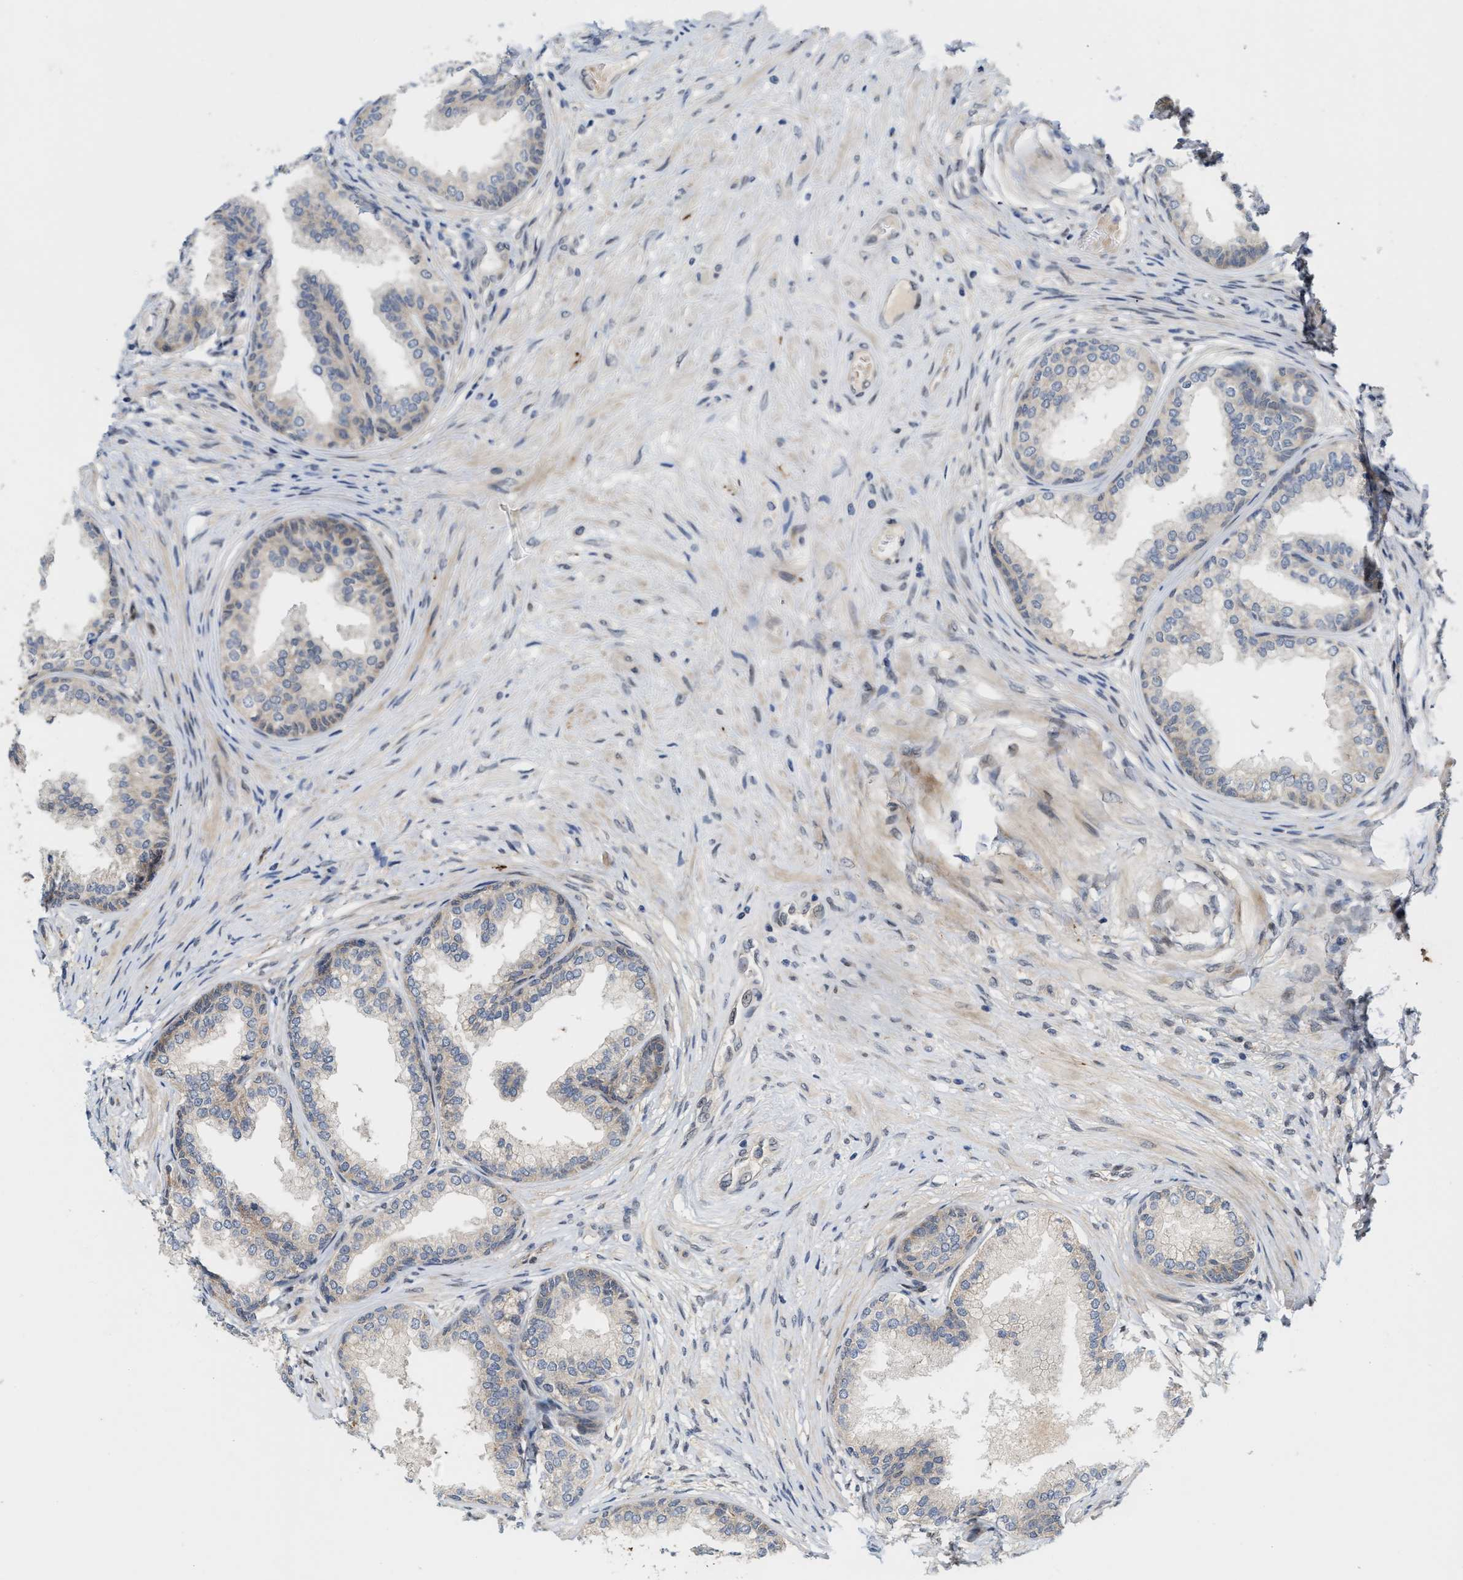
{"staining": {"intensity": "weak", "quantity": "25%-75%", "location": "cytoplasmic/membranous"}, "tissue": "prostate", "cell_type": "Glandular cells", "image_type": "normal", "snomed": [{"axis": "morphology", "description": "Normal tissue, NOS"}, {"axis": "topography", "description": "Prostate"}], "caption": "Glandular cells show low levels of weak cytoplasmic/membranous expression in about 25%-75% of cells in normal prostate.", "gene": "TCF4", "patient": {"sex": "male", "age": 76}}